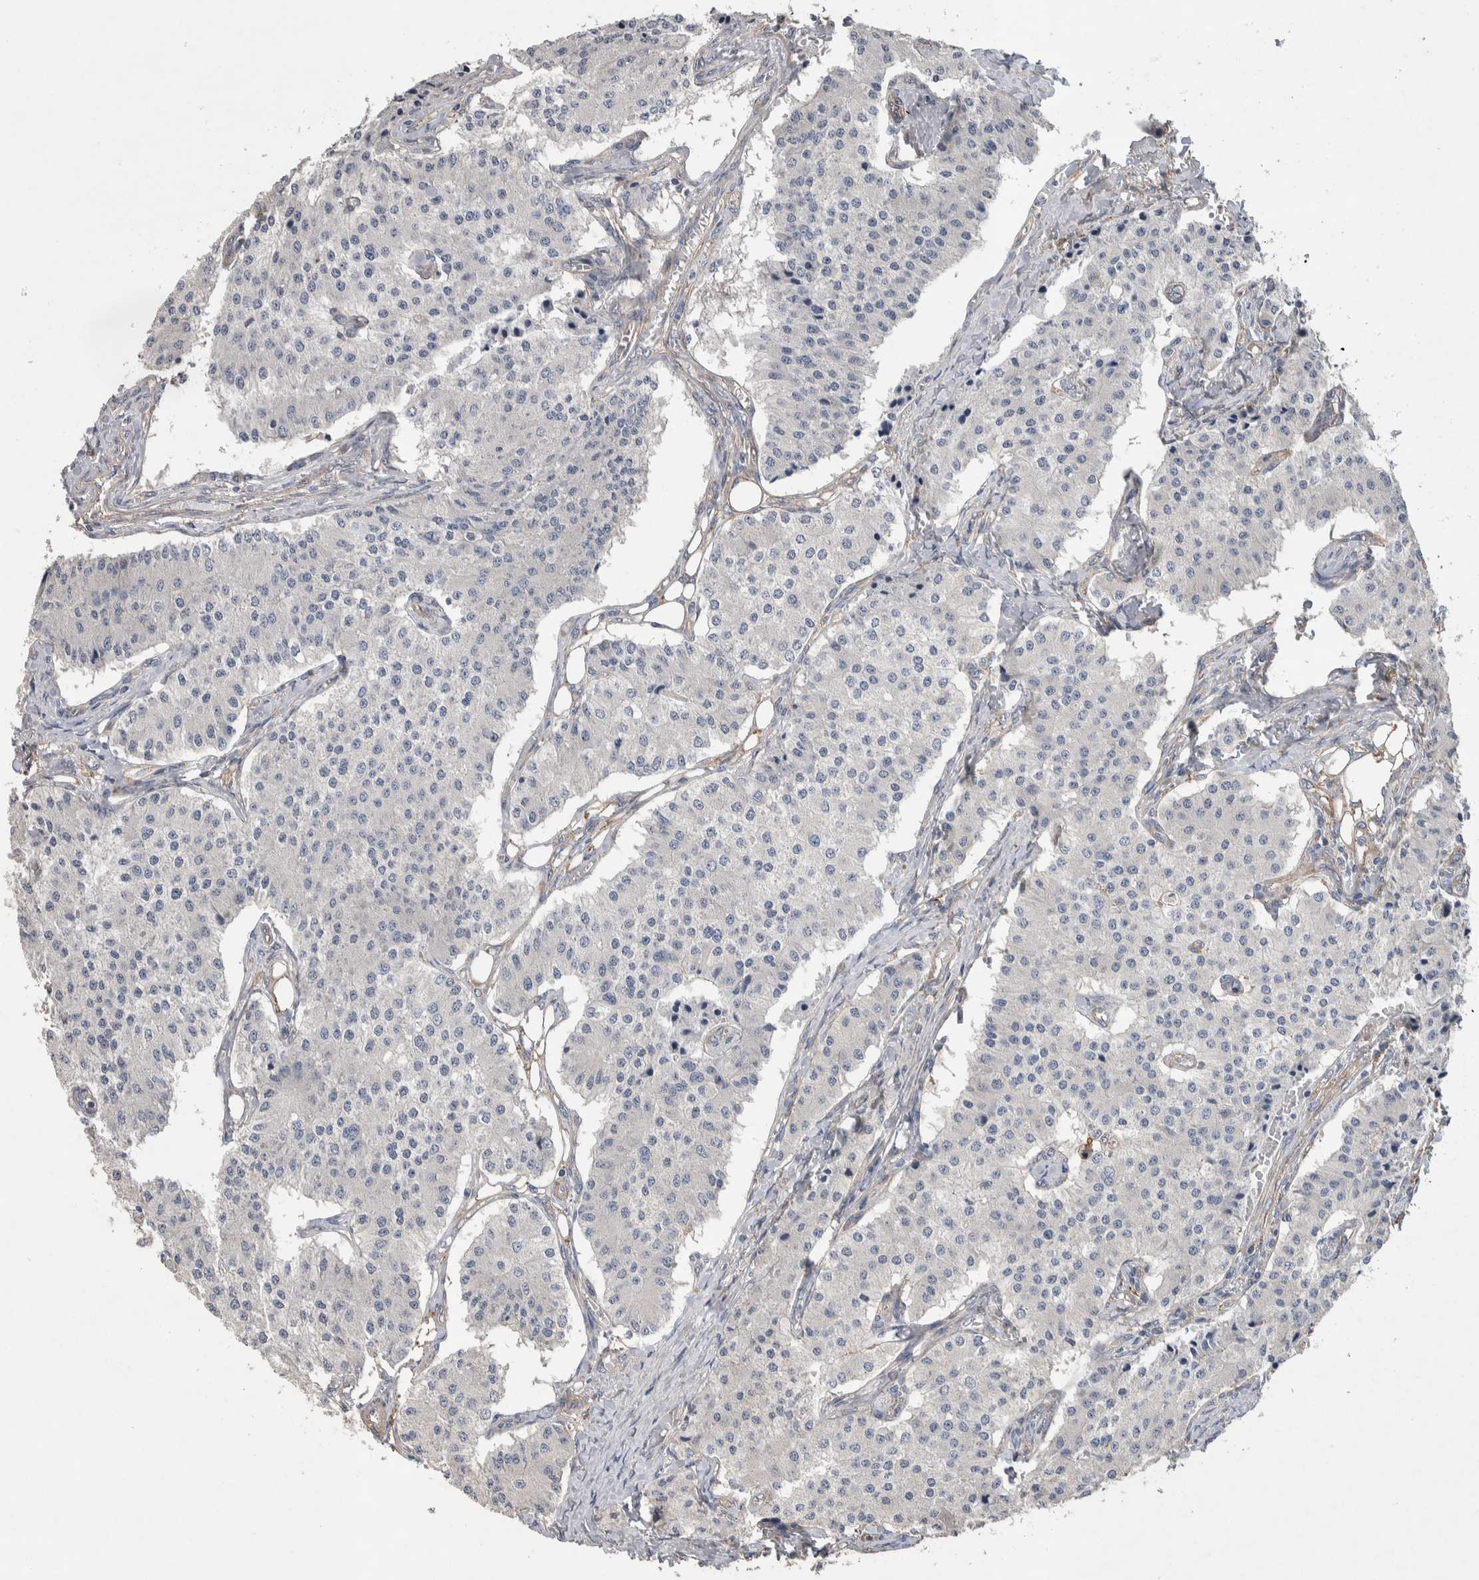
{"staining": {"intensity": "negative", "quantity": "none", "location": "none"}, "tissue": "carcinoid", "cell_type": "Tumor cells", "image_type": "cancer", "snomed": [{"axis": "morphology", "description": "Carcinoid, malignant, NOS"}, {"axis": "topography", "description": "Colon"}], "caption": "Tumor cells are negative for brown protein staining in carcinoid (malignant).", "gene": "GCNA", "patient": {"sex": "female", "age": 52}}